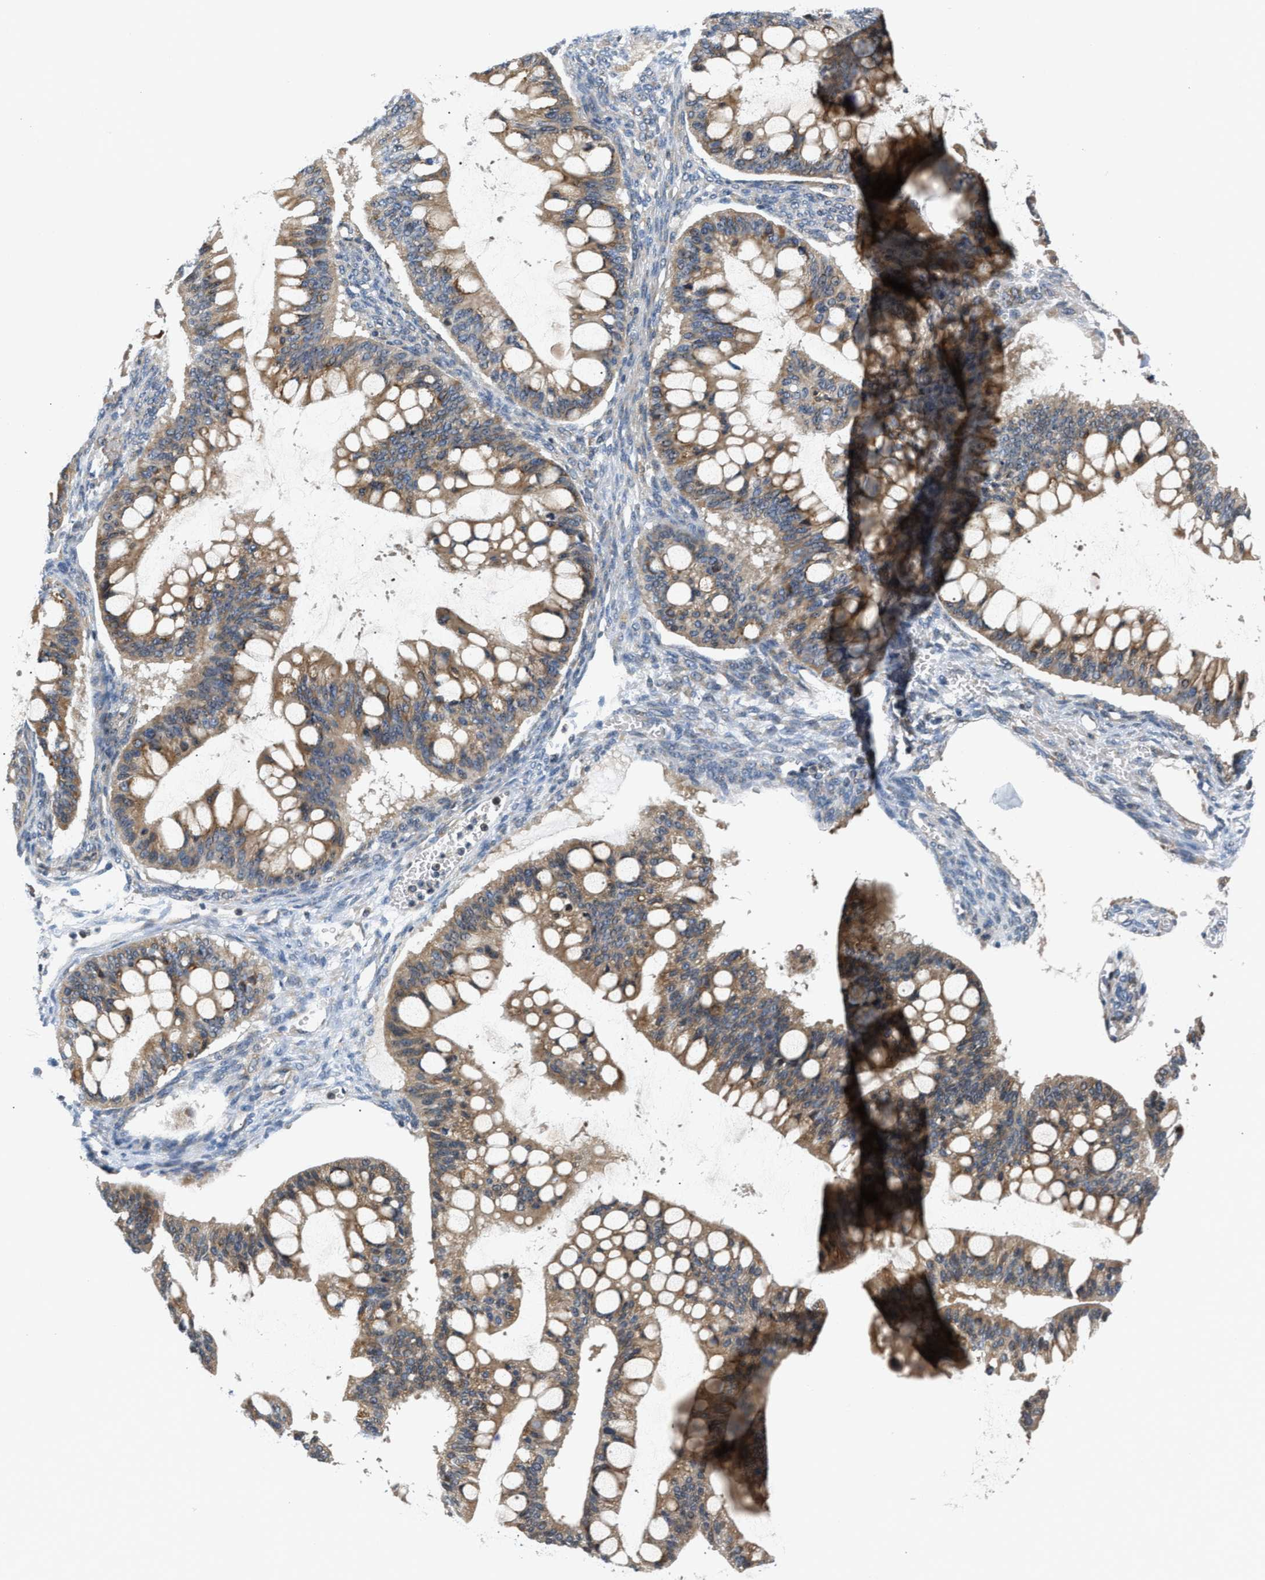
{"staining": {"intensity": "moderate", "quantity": ">75%", "location": "cytoplasmic/membranous"}, "tissue": "ovarian cancer", "cell_type": "Tumor cells", "image_type": "cancer", "snomed": [{"axis": "morphology", "description": "Cystadenocarcinoma, mucinous, NOS"}, {"axis": "topography", "description": "Ovary"}], "caption": "Ovarian cancer stained with IHC demonstrates moderate cytoplasmic/membranous expression in approximately >75% of tumor cells.", "gene": "TNIP2", "patient": {"sex": "female", "age": 73}}